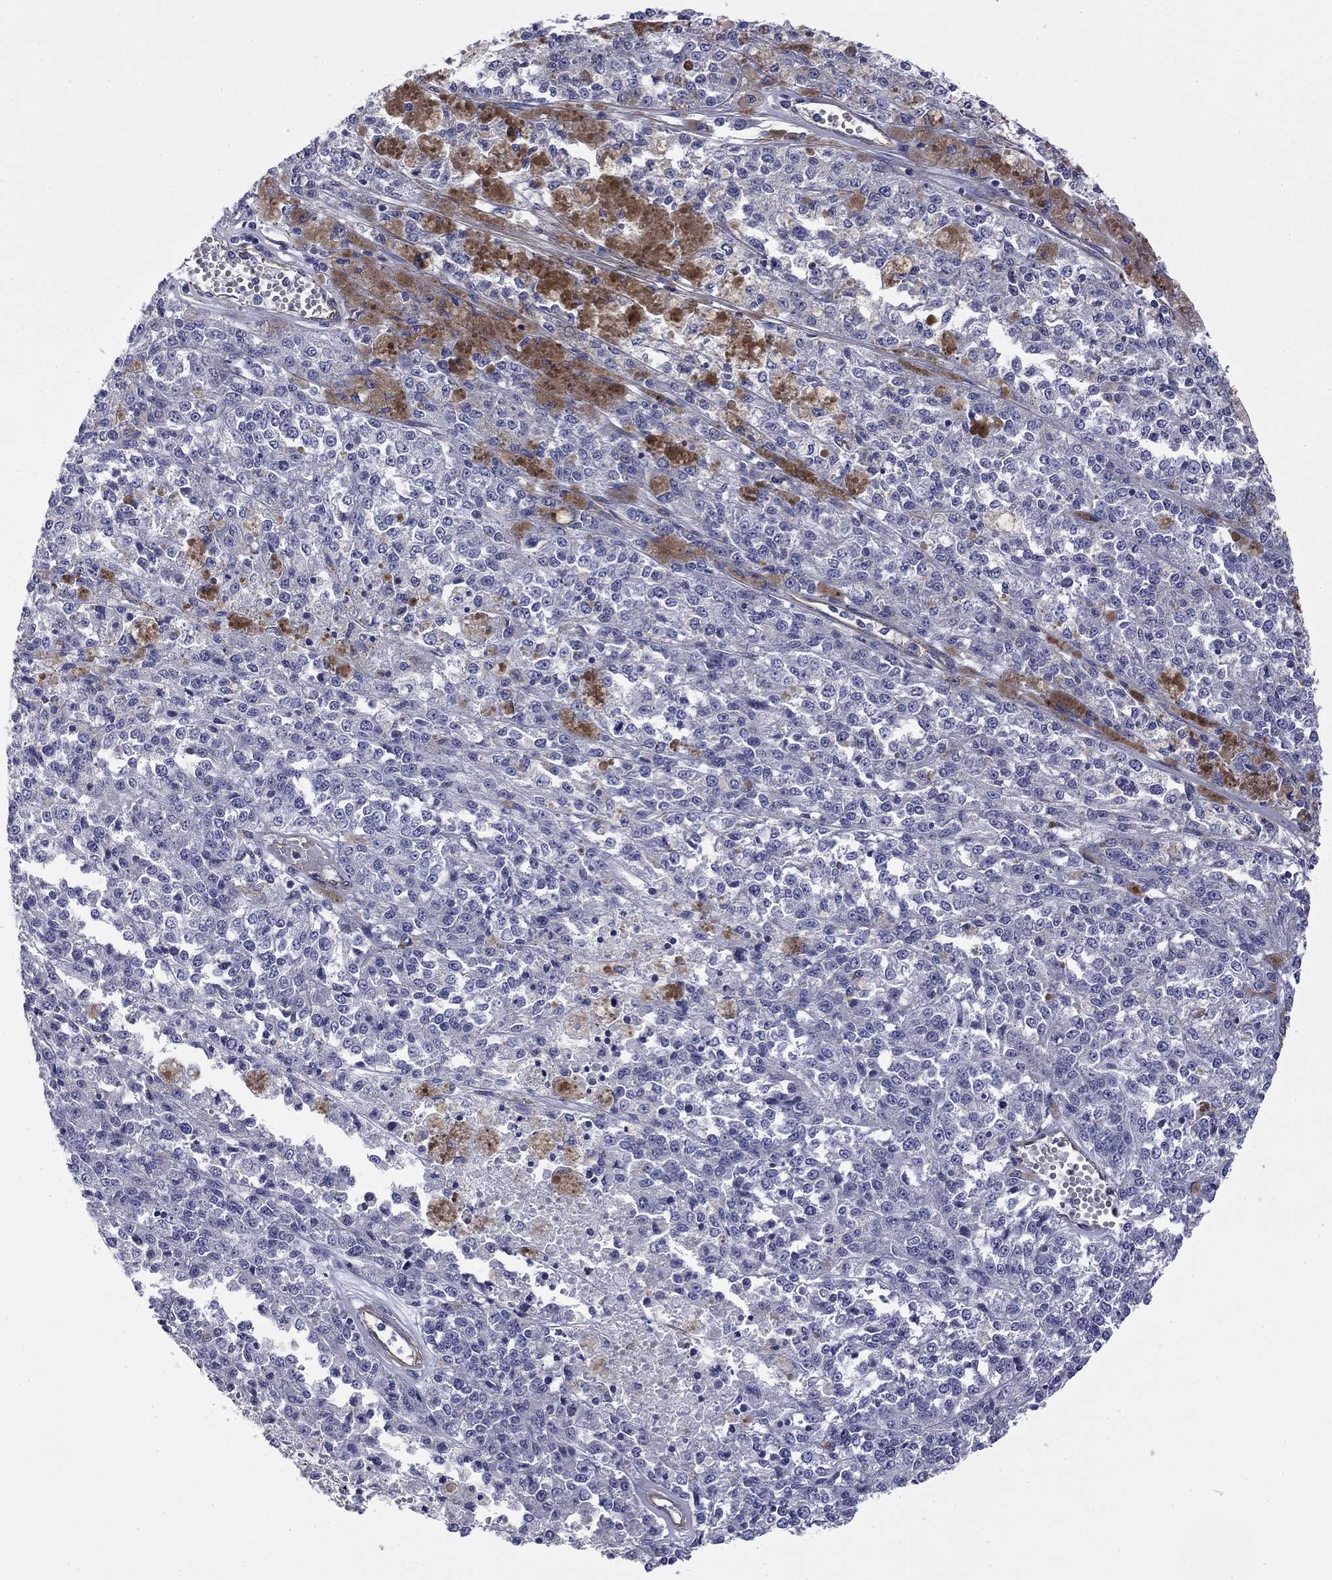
{"staining": {"intensity": "negative", "quantity": "none", "location": "none"}, "tissue": "melanoma", "cell_type": "Tumor cells", "image_type": "cancer", "snomed": [{"axis": "morphology", "description": "Malignant melanoma, Metastatic site"}, {"axis": "topography", "description": "Lymph node"}], "caption": "Photomicrograph shows no significant protein expression in tumor cells of malignant melanoma (metastatic site).", "gene": "TCHH", "patient": {"sex": "female", "age": 64}}